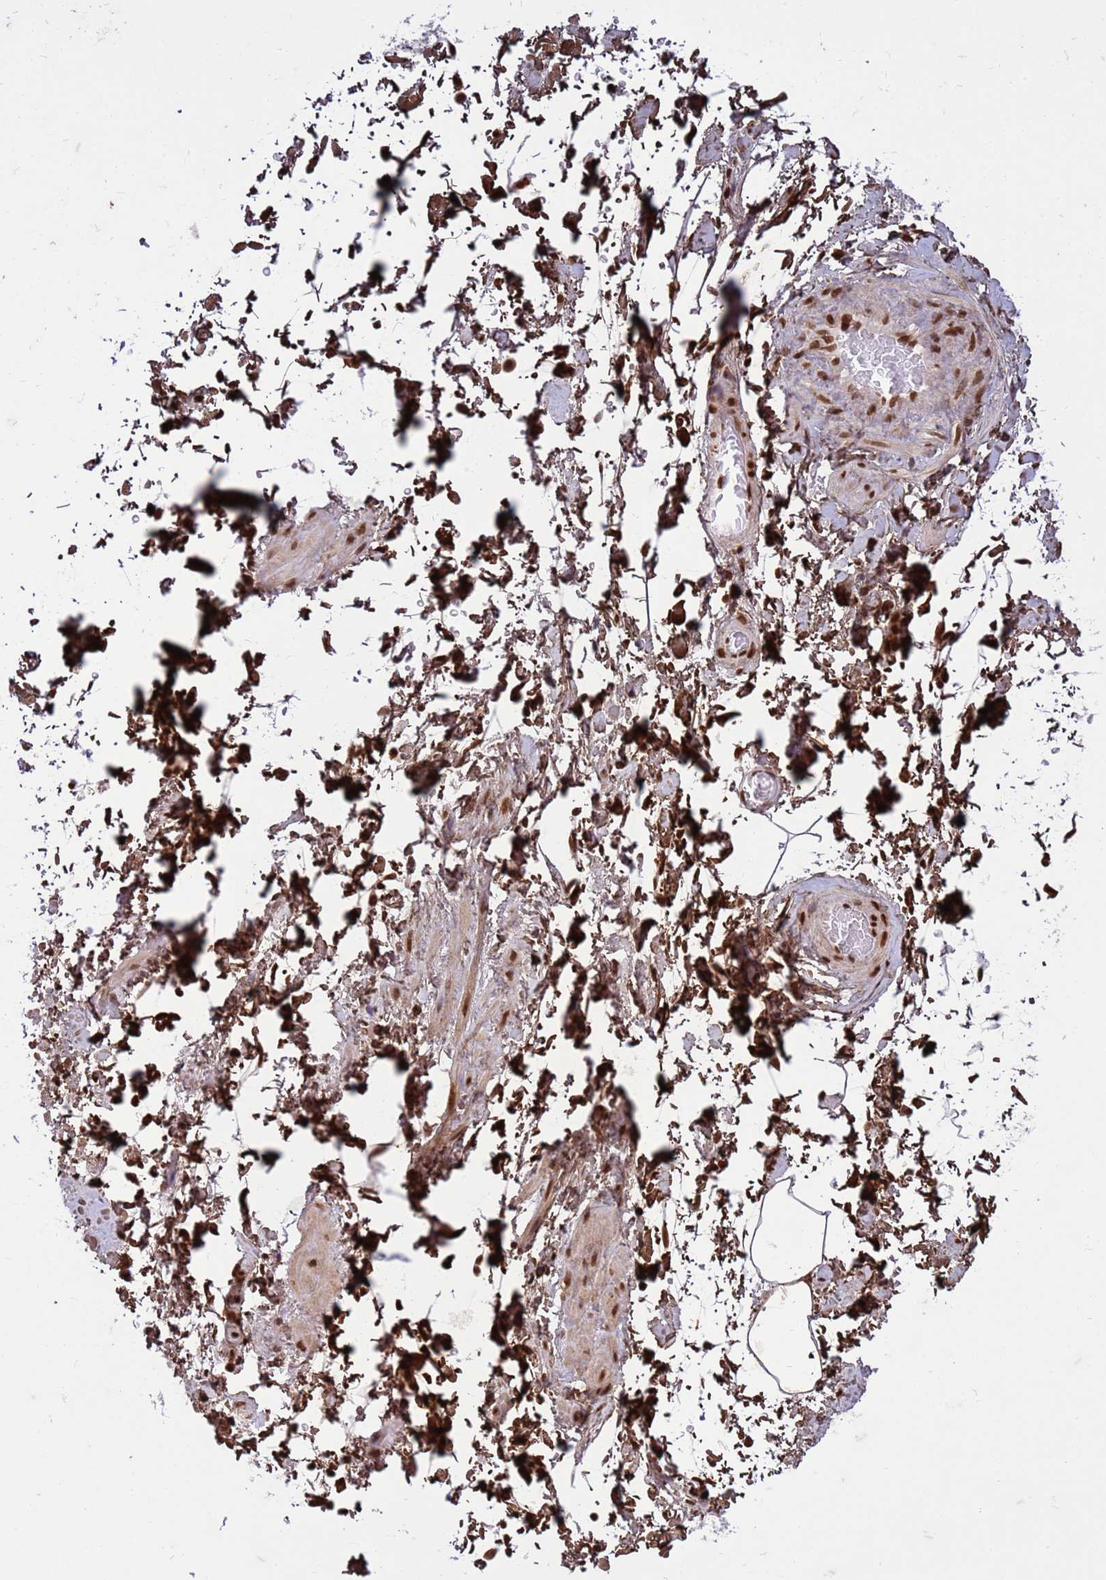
{"staining": {"intensity": "strong", "quantity": ">75%", "location": "nuclear"}, "tissue": "adipose tissue", "cell_type": "Adipocytes", "image_type": "normal", "snomed": [{"axis": "morphology", "description": "Normal tissue, NOS"}, {"axis": "topography", "description": "Soft tissue"}, {"axis": "topography", "description": "Vascular tissue"}], "caption": "Adipocytes exhibit high levels of strong nuclear staining in about >75% of cells in benign human adipose tissue.", "gene": "H3", "patient": {"sex": "male", "age": 41}}